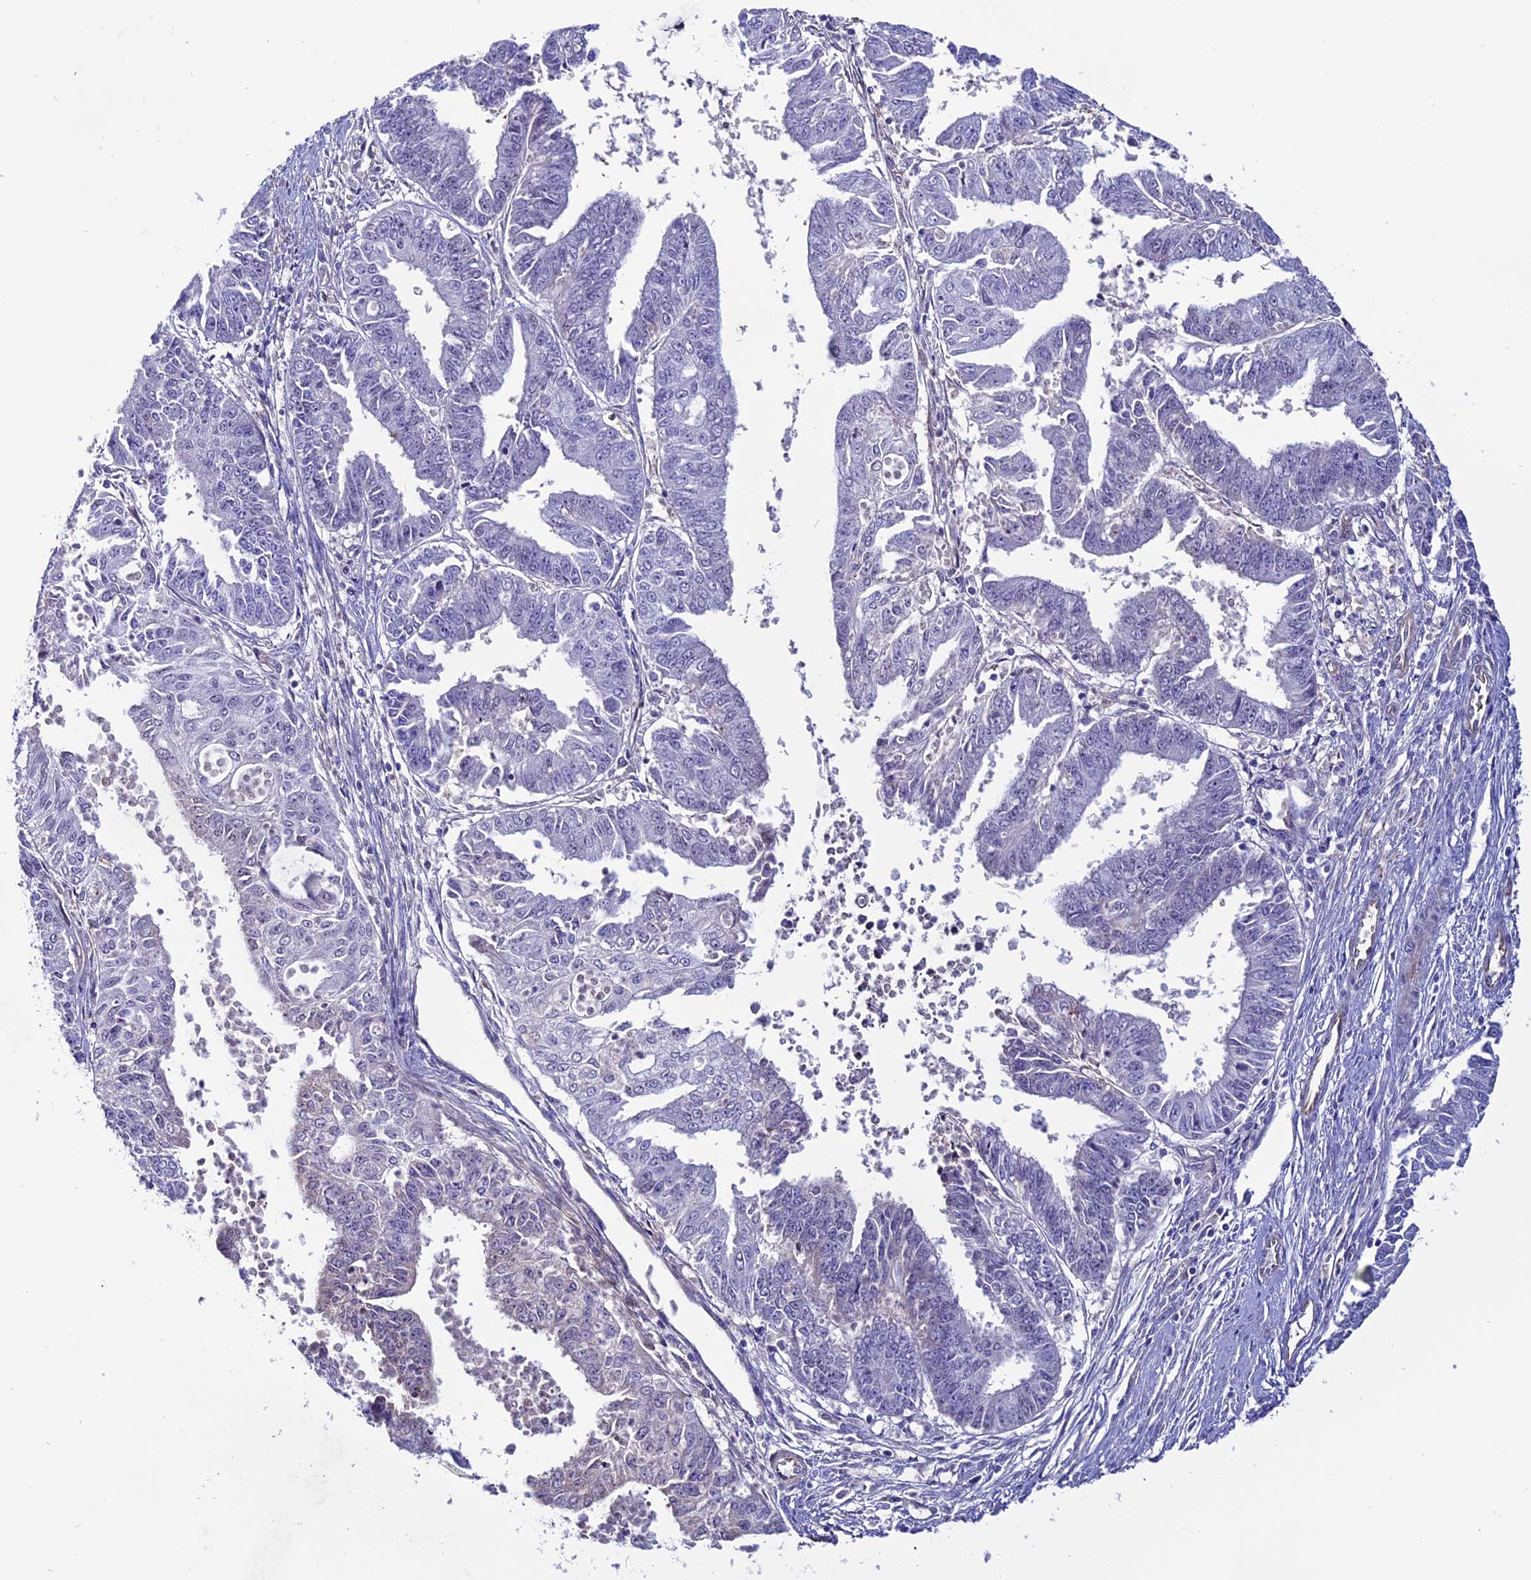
{"staining": {"intensity": "negative", "quantity": "none", "location": "none"}, "tissue": "endometrial cancer", "cell_type": "Tumor cells", "image_type": "cancer", "snomed": [{"axis": "morphology", "description": "Adenocarcinoma, NOS"}, {"axis": "topography", "description": "Endometrium"}], "caption": "High magnification brightfield microscopy of adenocarcinoma (endometrial) stained with DAB (brown) and counterstained with hematoxylin (blue): tumor cells show no significant positivity.", "gene": "PDILT", "patient": {"sex": "female", "age": 73}}